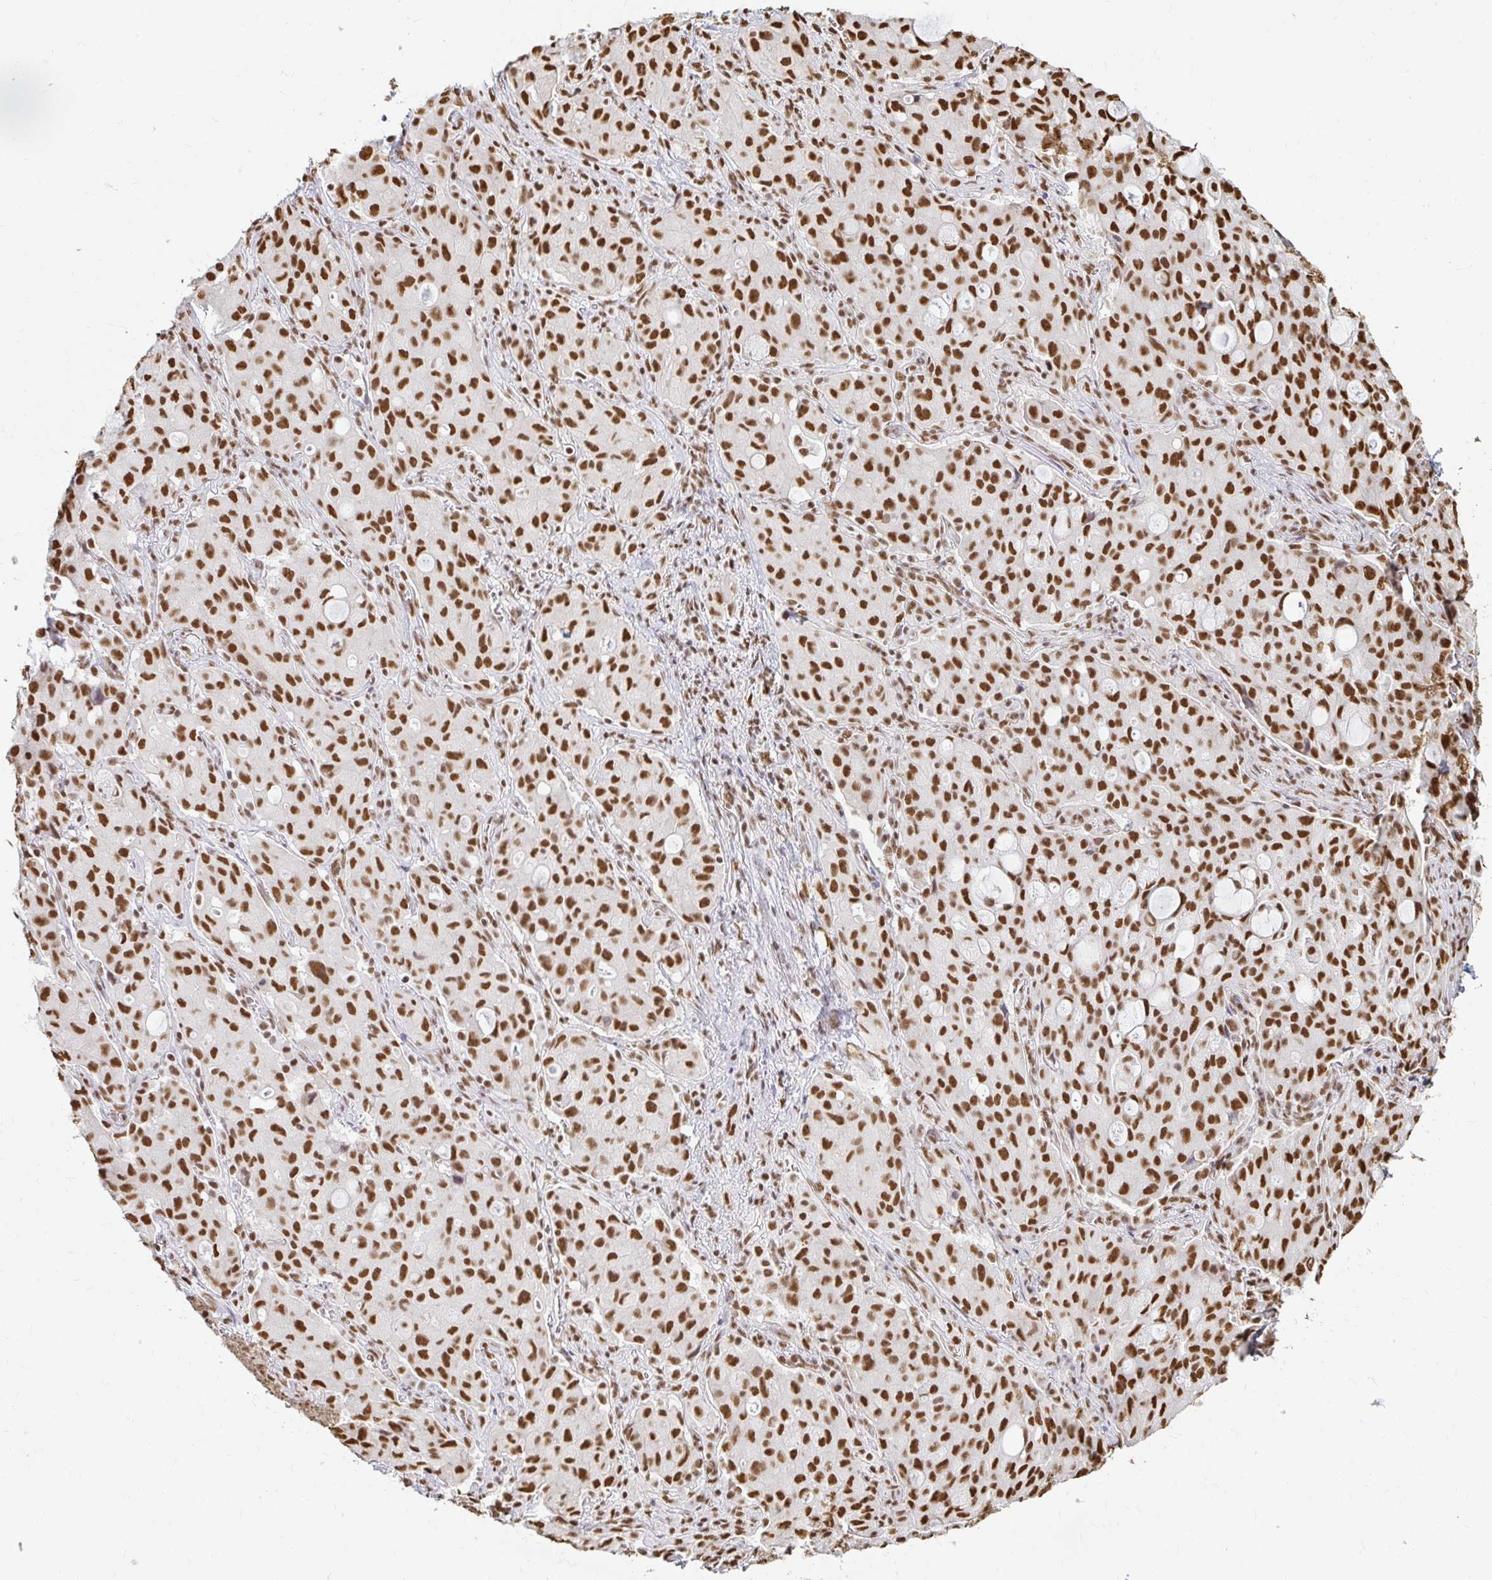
{"staining": {"intensity": "strong", "quantity": ">75%", "location": "nuclear"}, "tissue": "lung cancer", "cell_type": "Tumor cells", "image_type": "cancer", "snomed": [{"axis": "morphology", "description": "Adenocarcinoma, NOS"}, {"axis": "topography", "description": "Lung"}], "caption": "Strong nuclear protein positivity is seen in about >75% of tumor cells in adenocarcinoma (lung).", "gene": "HNRNPU", "patient": {"sex": "female", "age": 44}}